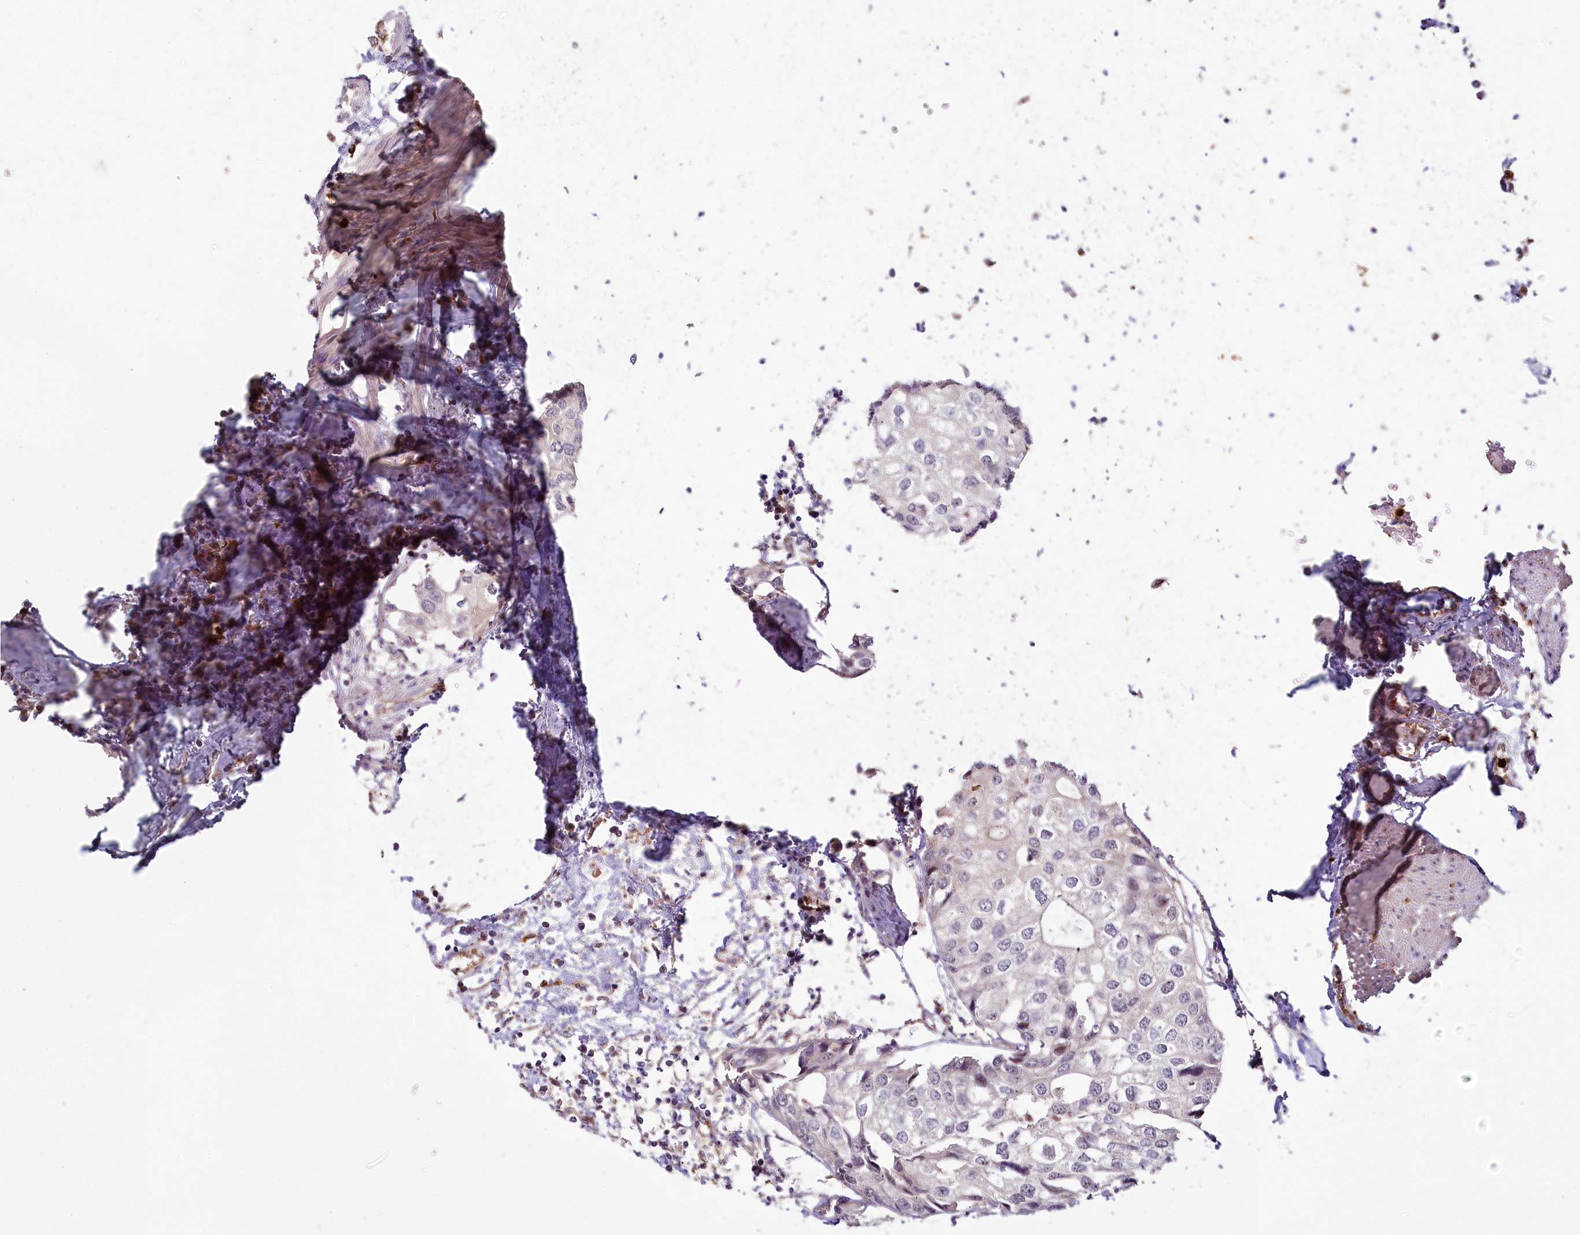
{"staining": {"intensity": "negative", "quantity": "none", "location": "none"}, "tissue": "urothelial cancer", "cell_type": "Tumor cells", "image_type": "cancer", "snomed": [{"axis": "morphology", "description": "Urothelial carcinoma, High grade"}, {"axis": "topography", "description": "Urinary bladder"}], "caption": "IHC image of neoplastic tissue: human urothelial cancer stained with DAB reveals no significant protein positivity in tumor cells. The staining was performed using DAB to visualize the protein expression in brown, while the nuclei were stained in blue with hematoxylin (Magnification: 20x).", "gene": "ALKBH8", "patient": {"sex": "male", "age": 64}}